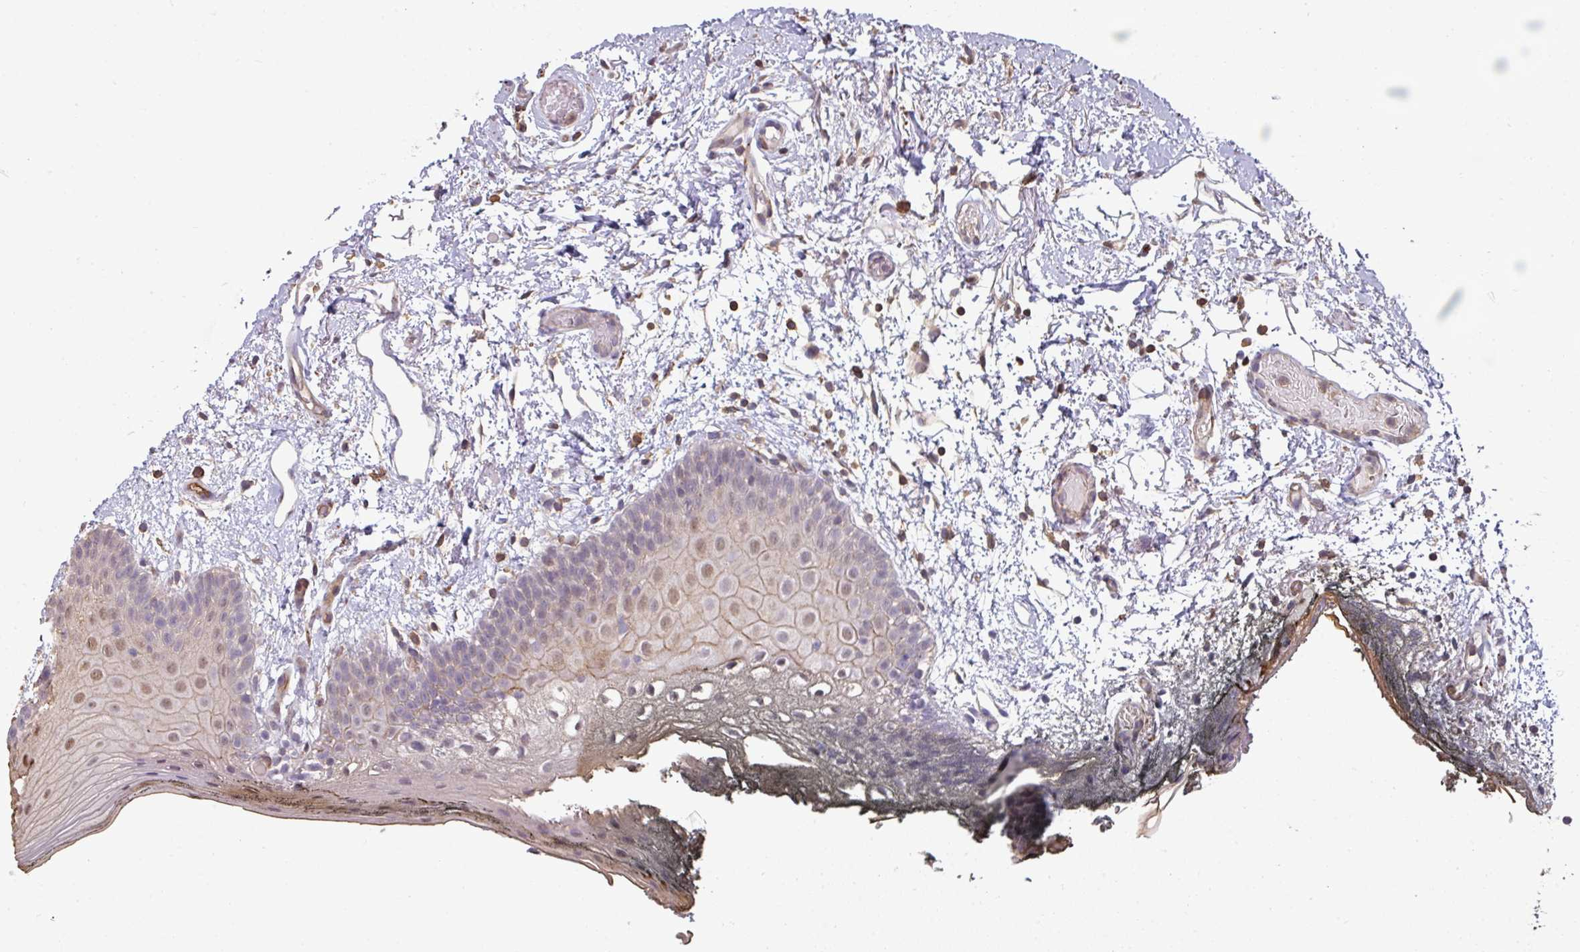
{"staining": {"intensity": "weak", "quantity": "25%-75%", "location": "nuclear"}, "tissue": "oral mucosa", "cell_type": "Squamous epithelial cells", "image_type": "normal", "snomed": [{"axis": "morphology", "description": "Normal tissue, NOS"}, {"axis": "morphology", "description": "Squamous cell carcinoma, NOS"}, {"axis": "topography", "description": "Oral tissue"}, {"axis": "topography", "description": "Head-Neck"}], "caption": "Immunohistochemistry (IHC) image of normal human oral mucosa stained for a protein (brown), which reveals low levels of weak nuclear positivity in approximately 25%-75% of squamous epithelial cells.", "gene": "BEND5", "patient": {"sex": "female", "age": 81}}